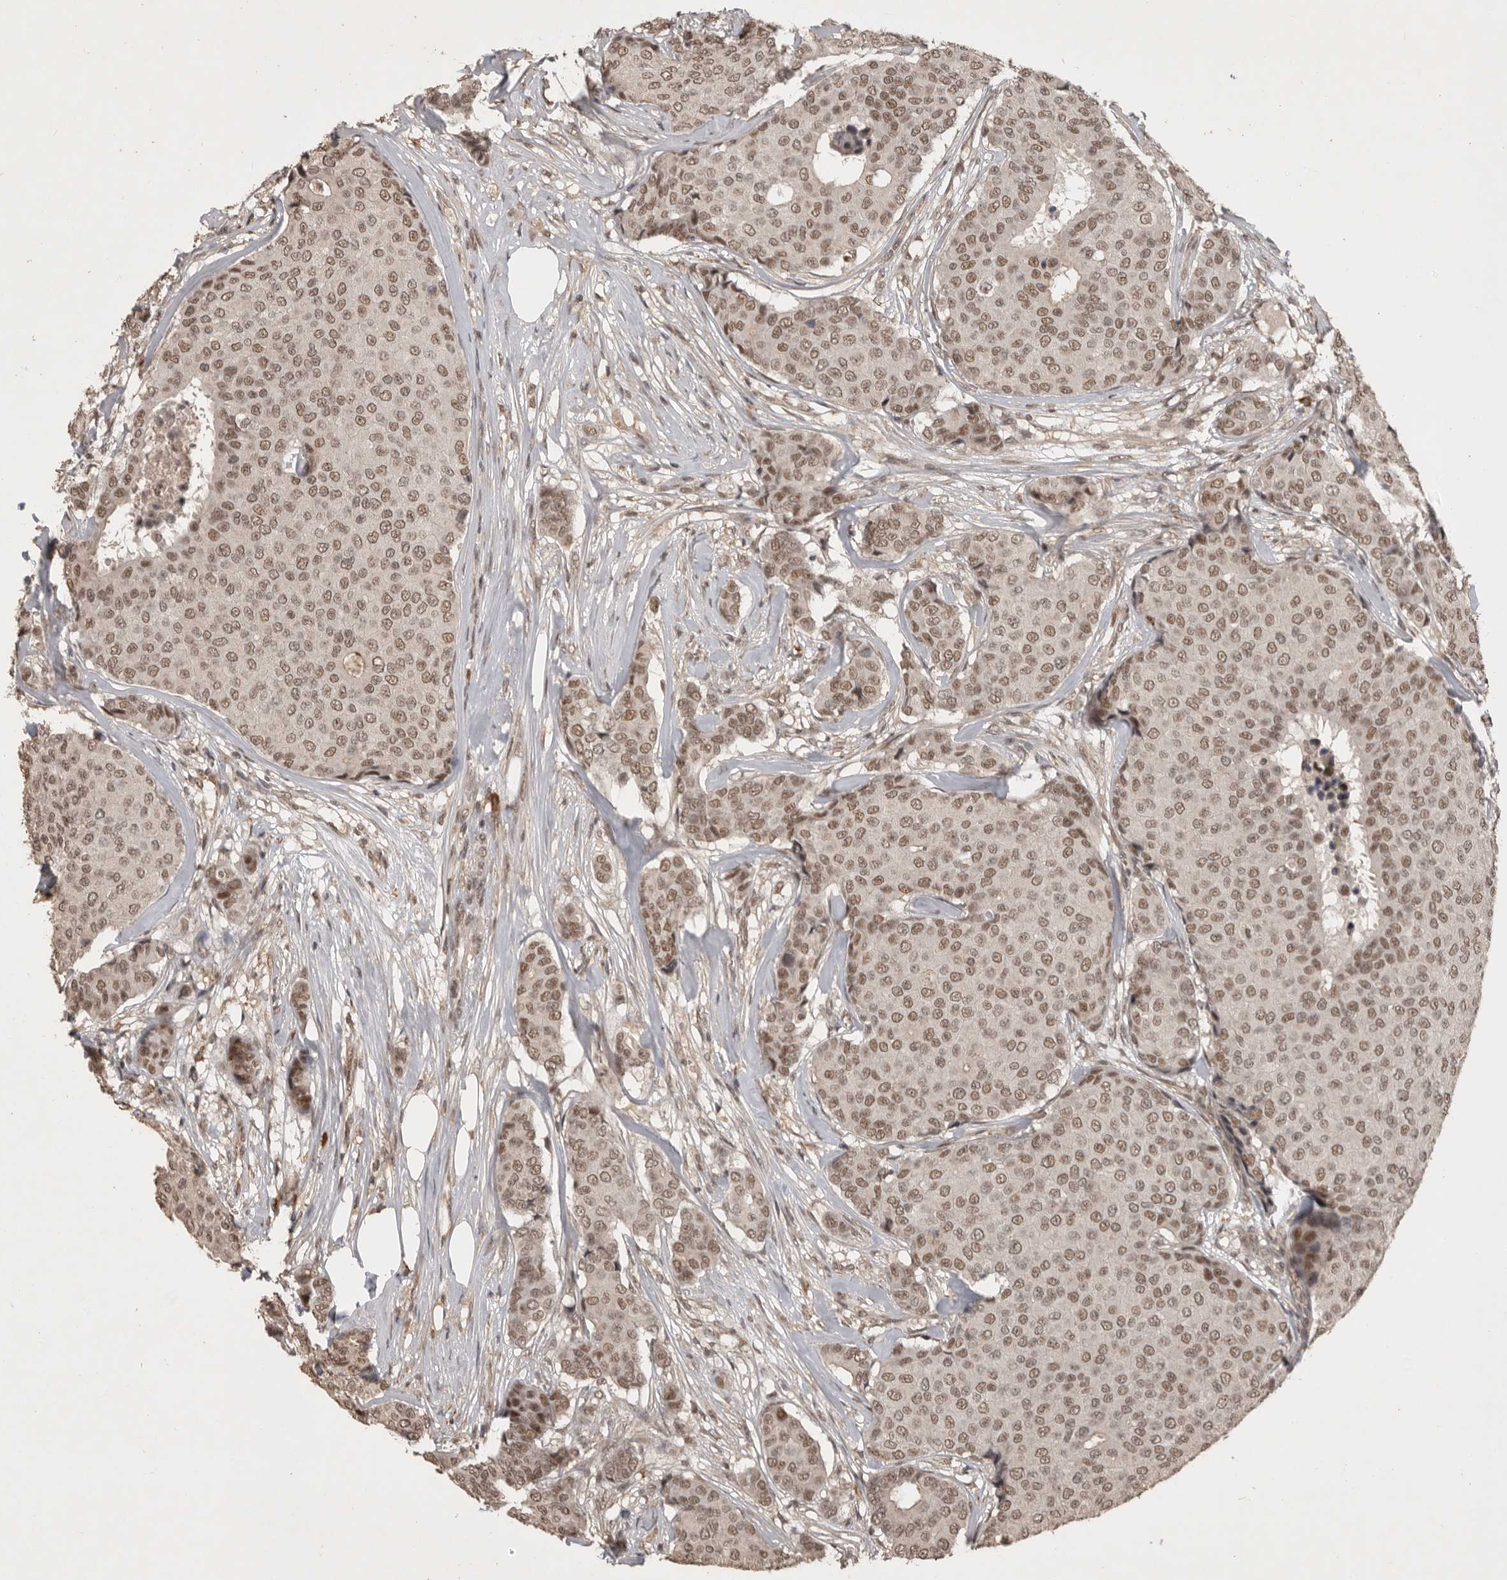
{"staining": {"intensity": "moderate", "quantity": ">75%", "location": "nuclear"}, "tissue": "breast cancer", "cell_type": "Tumor cells", "image_type": "cancer", "snomed": [{"axis": "morphology", "description": "Duct carcinoma"}, {"axis": "topography", "description": "Breast"}], "caption": "Human intraductal carcinoma (breast) stained for a protein (brown) reveals moderate nuclear positive positivity in approximately >75% of tumor cells.", "gene": "CBLL1", "patient": {"sex": "female", "age": 75}}